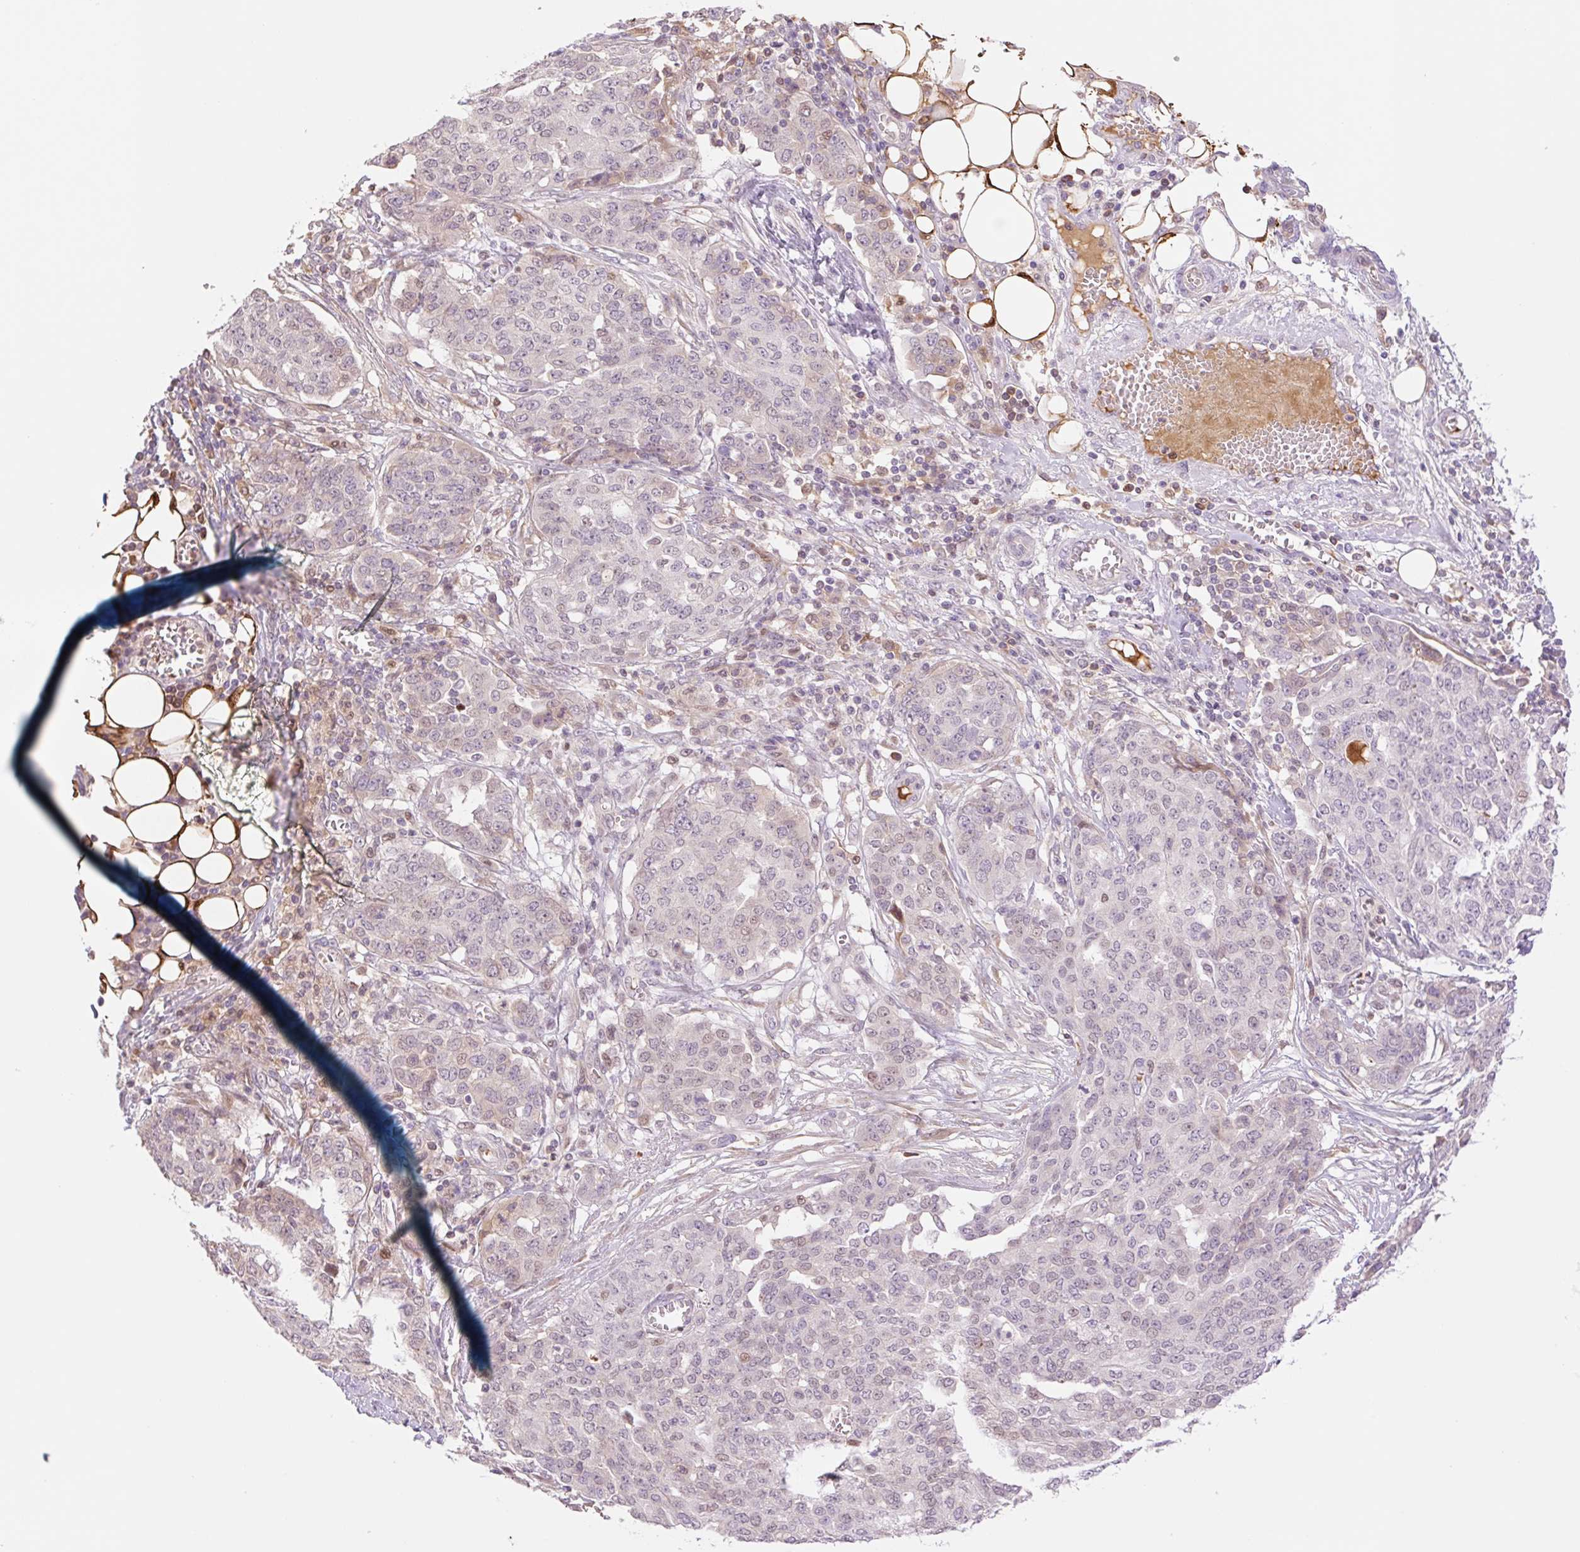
{"staining": {"intensity": "weak", "quantity": "<25%", "location": "nuclear"}, "tissue": "ovarian cancer", "cell_type": "Tumor cells", "image_type": "cancer", "snomed": [{"axis": "morphology", "description": "Cystadenocarcinoma, serous, NOS"}, {"axis": "topography", "description": "Soft tissue"}, {"axis": "topography", "description": "Ovary"}], "caption": "Tumor cells are negative for brown protein staining in ovarian cancer.", "gene": "HEBP1", "patient": {"sex": "female", "age": 57}}